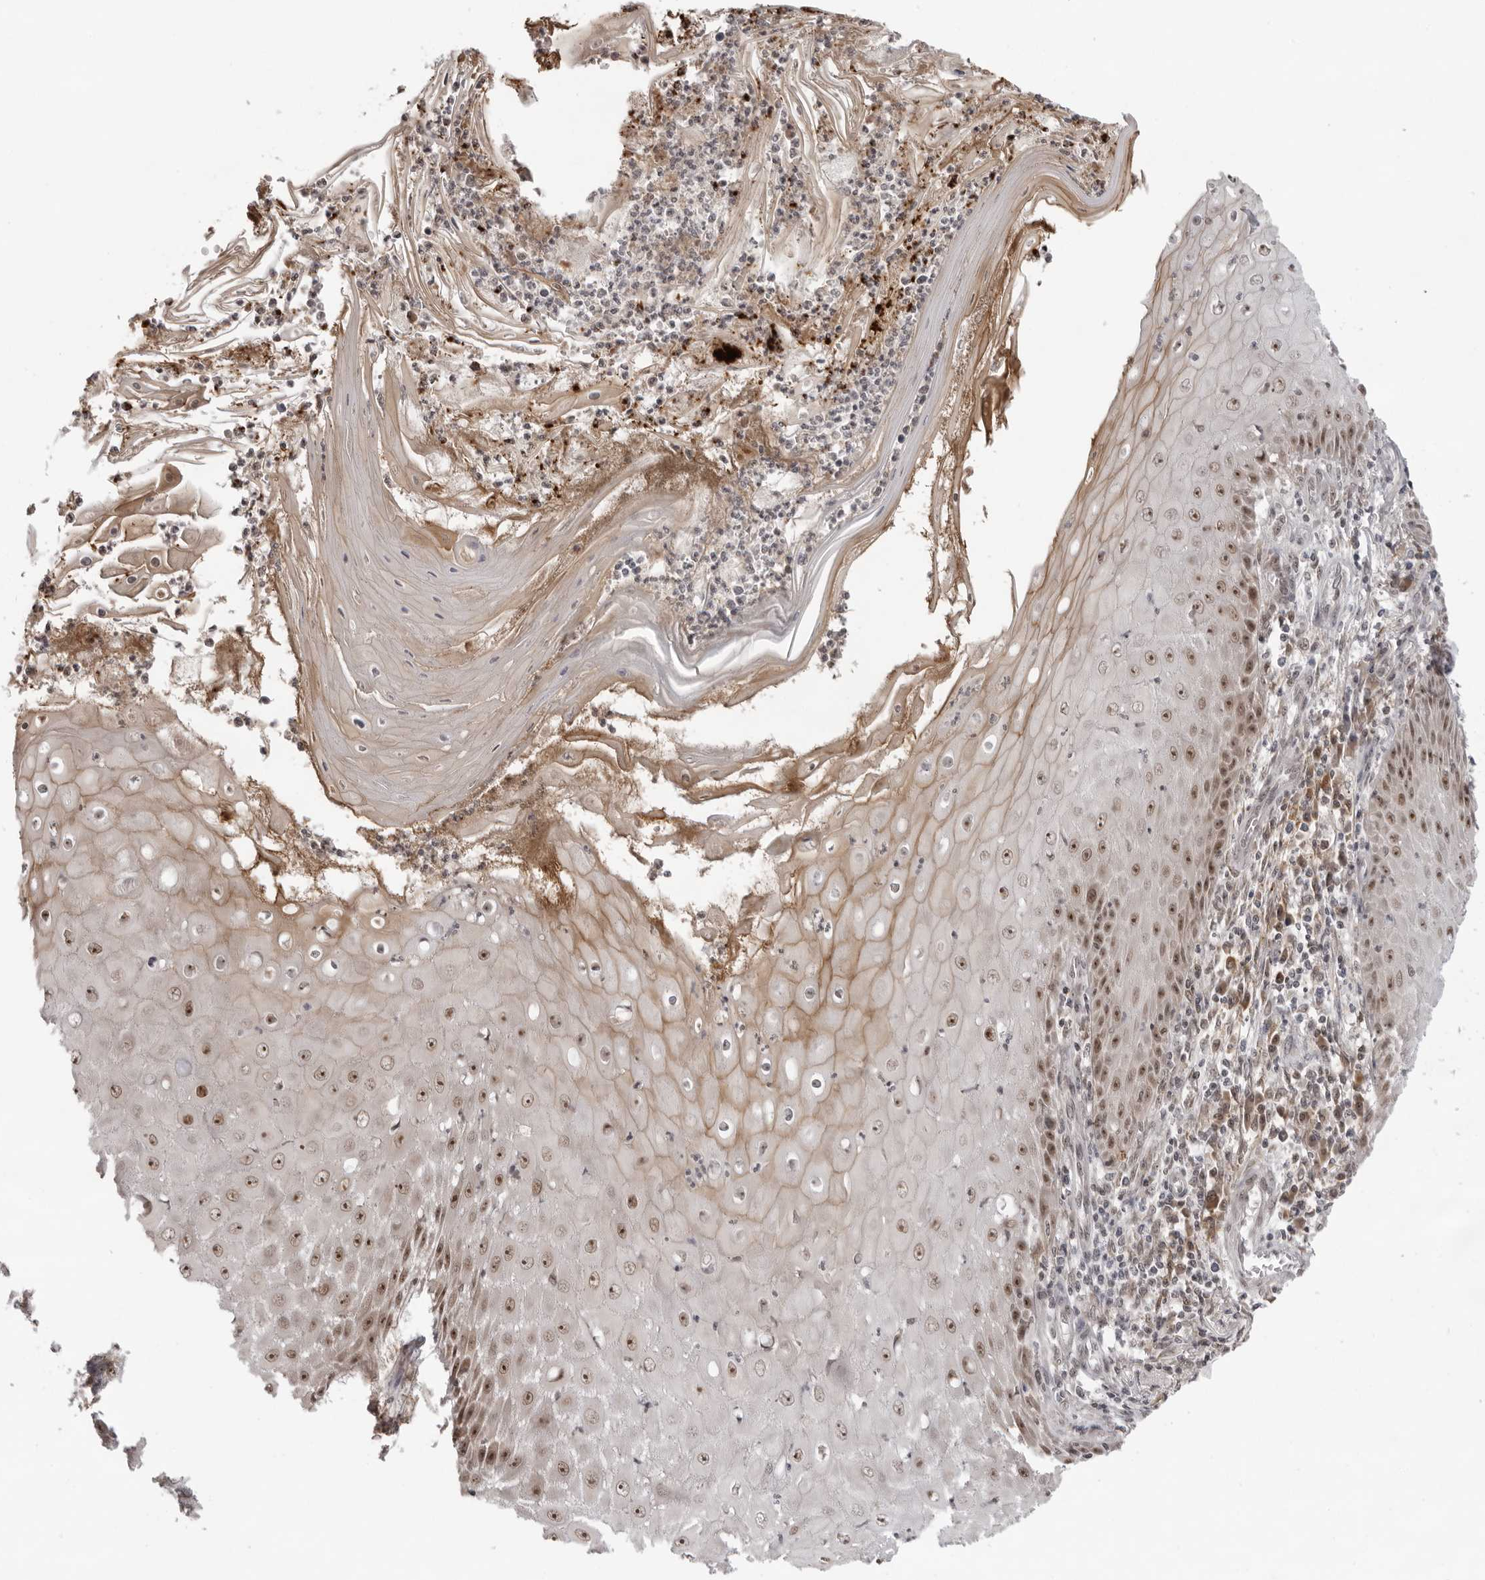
{"staining": {"intensity": "moderate", "quantity": ">75%", "location": "cytoplasmic/membranous,nuclear"}, "tissue": "skin cancer", "cell_type": "Tumor cells", "image_type": "cancer", "snomed": [{"axis": "morphology", "description": "Squamous cell carcinoma, NOS"}, {"axis": "topography", "description": "Skin"}], "caption": "Tumor cells show moderate cytoplasmic/membranous and nuclear positivity in about >75% of cells in skin cancer (squamous cell carcinoma). (Stains: DAB (3,3'-diaminobenzidine) in brown, nuclei in blue, Microscopy: brightfield microscopy at high magnification).", "gene": "EXOSC10", "patient": {"sex": "female", "age": 73}}